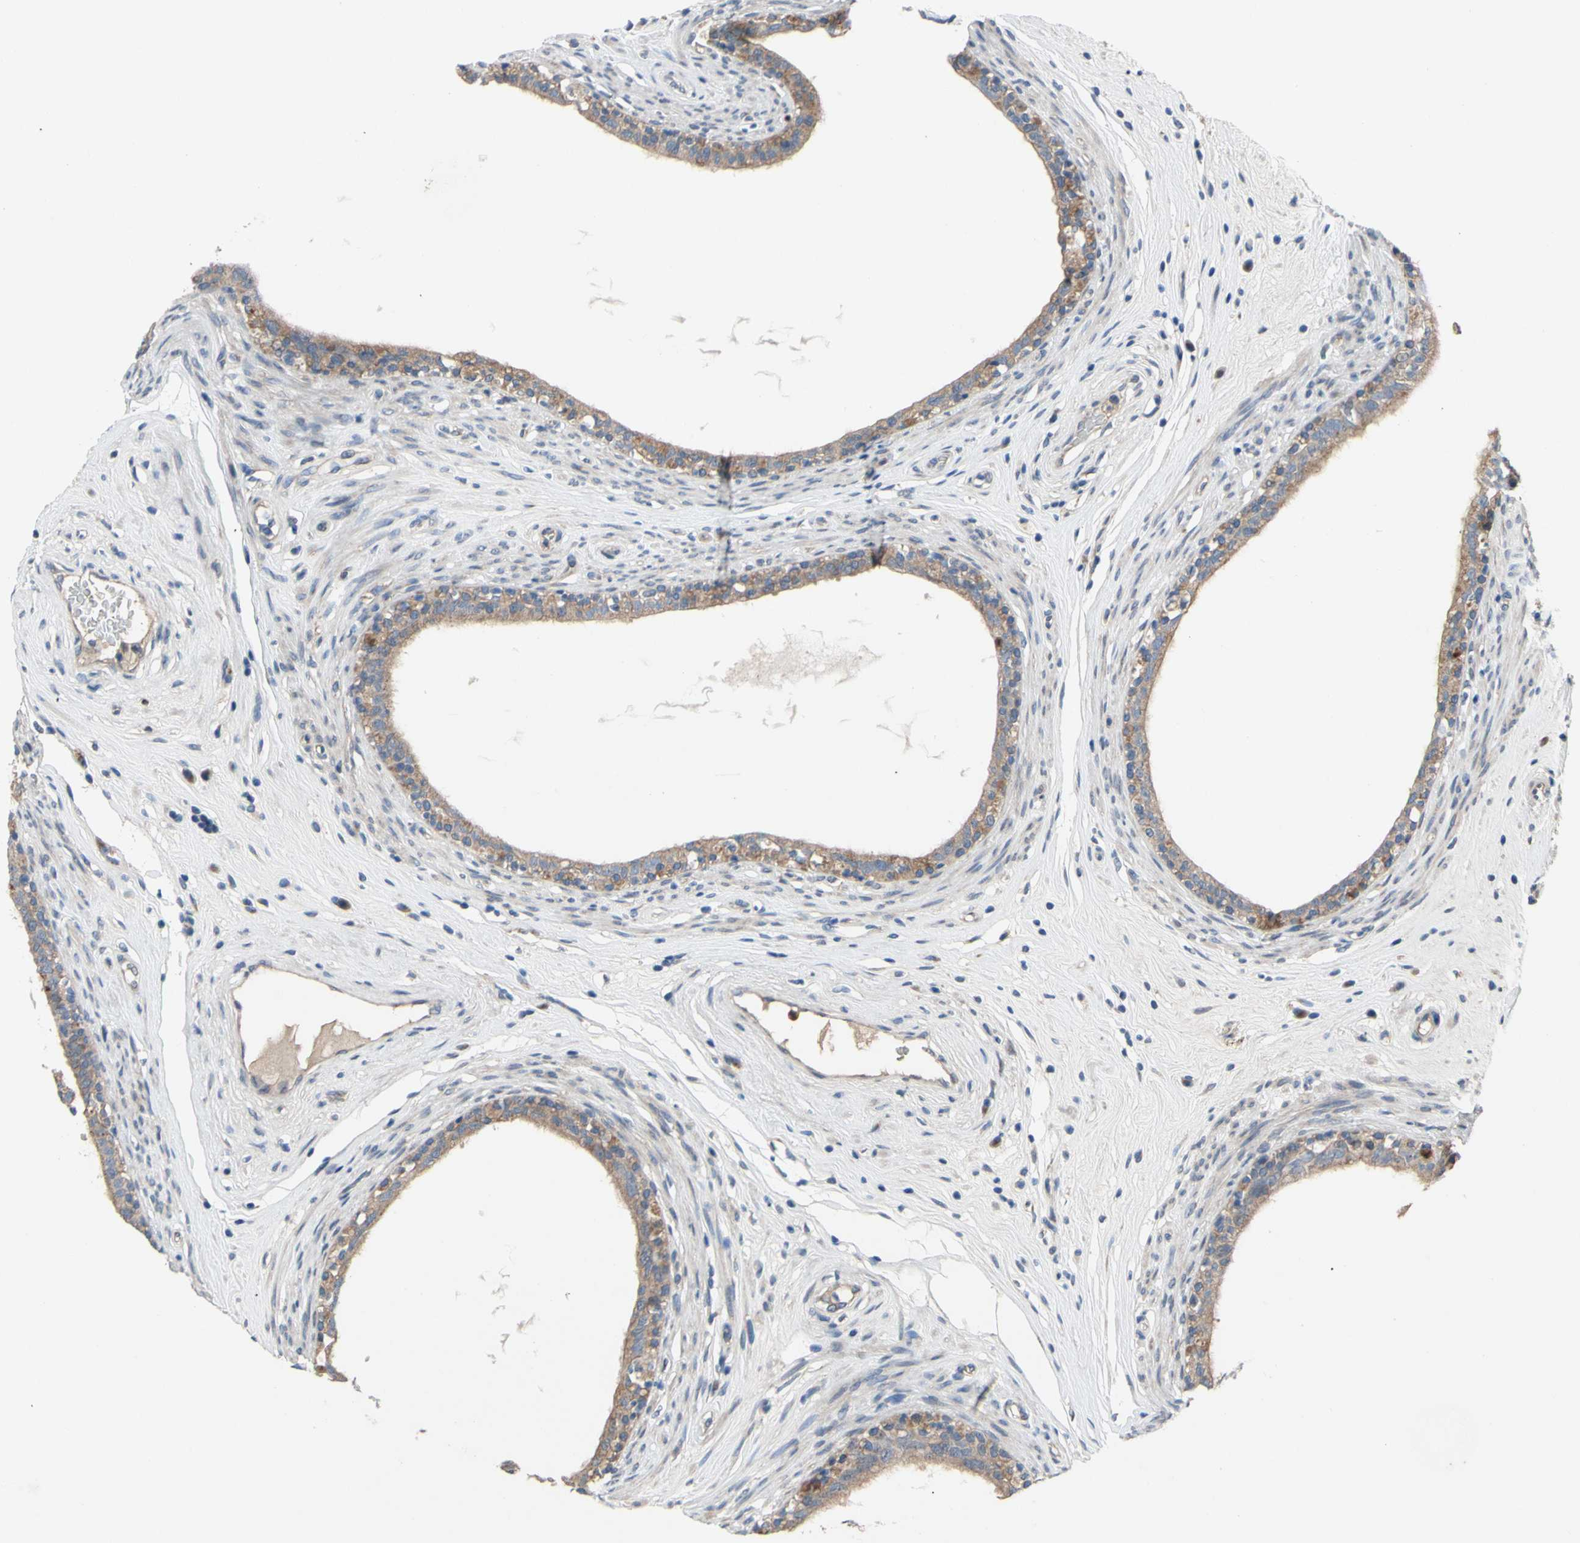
{"staining": {"intensity": "moderate", "quantity": ">75%", "location": "cytoplasmic/membranous"}, "tissue": "epididymis", "cell_type": "Glandular cells", "image_type": "normal", "snomed": [{"axis": "morphology", "description": "Normal tissue, NOS"}, {"axis": "morphology", "description": "Inflammation, NOS"}, {"axis": "topography", "description": "Epididymis"}], "caption": "Immunohistochemistry of benign human epididymis shows medium levels of moderate cytoplasmic/membranous positivity in approximately >75% of glandular cells.", "gene": "GRAMD2B", "patient": {"sex": "male", "age": 84}}